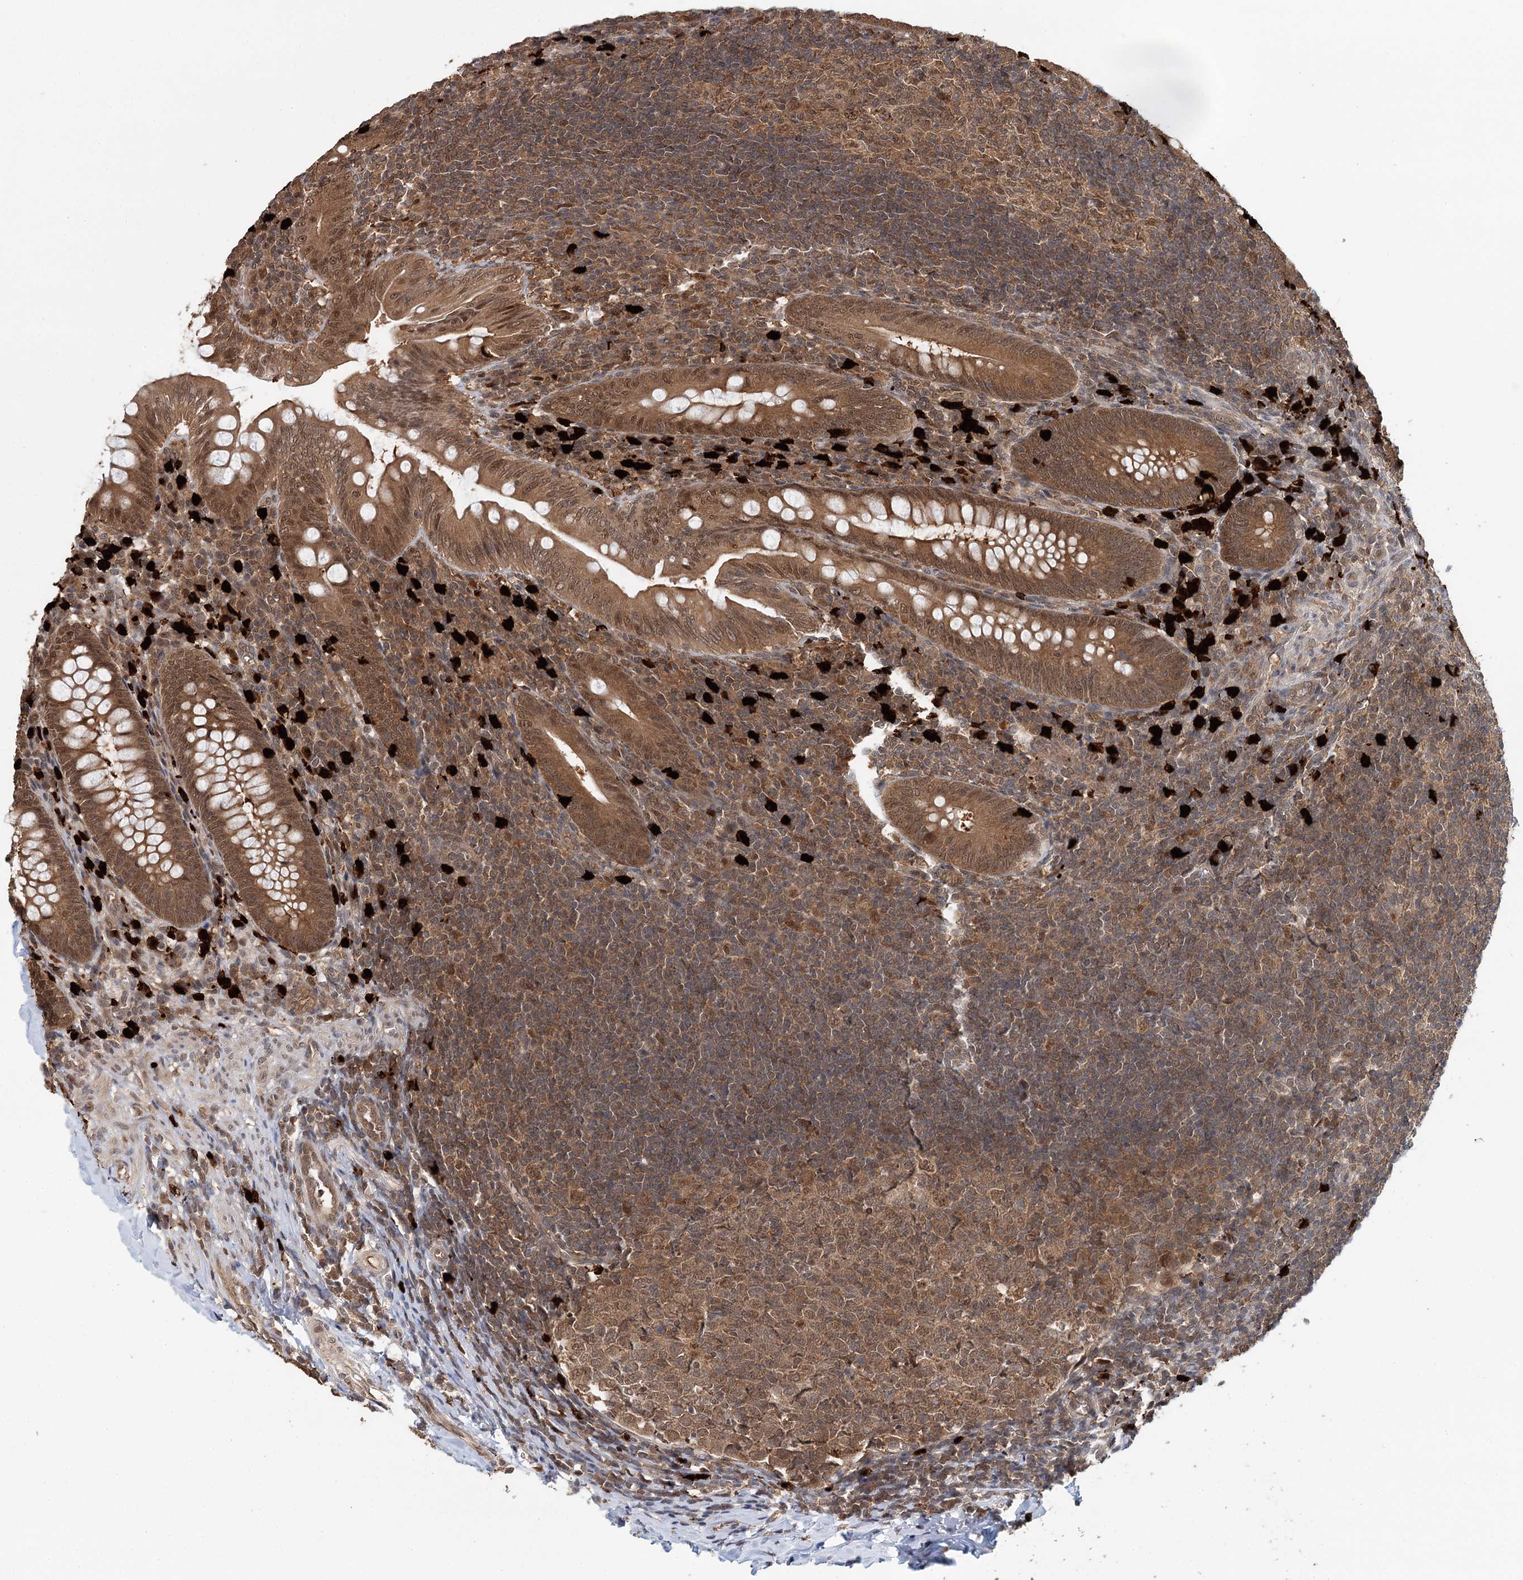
{"staining": {"intensity": "moderate", "quantity": ">75%", "location": "cytoplasmic/membranous,nuclear"}, "tissue": "appendix", "cell_type": "Glandular cells", "image_type": "normal", "snomed": [{"axis": "morphology", "description": "Normal tissue, NOS"}, {"axis": "topography", "description": "Appendix"}], "caption": "Immunohistochemical staining of unremarkable human appendix shows >75% levels of moderate cytoplasmic/membranous,nuclear protein expression in about >75% of glandular cells. (DAB (3,3'-diaminobenzidine) IHC, brown staining for protein, blue staining for nuclei).", "gene": "N6AMT1", "patient": {"sex": "male", "age": 14}}